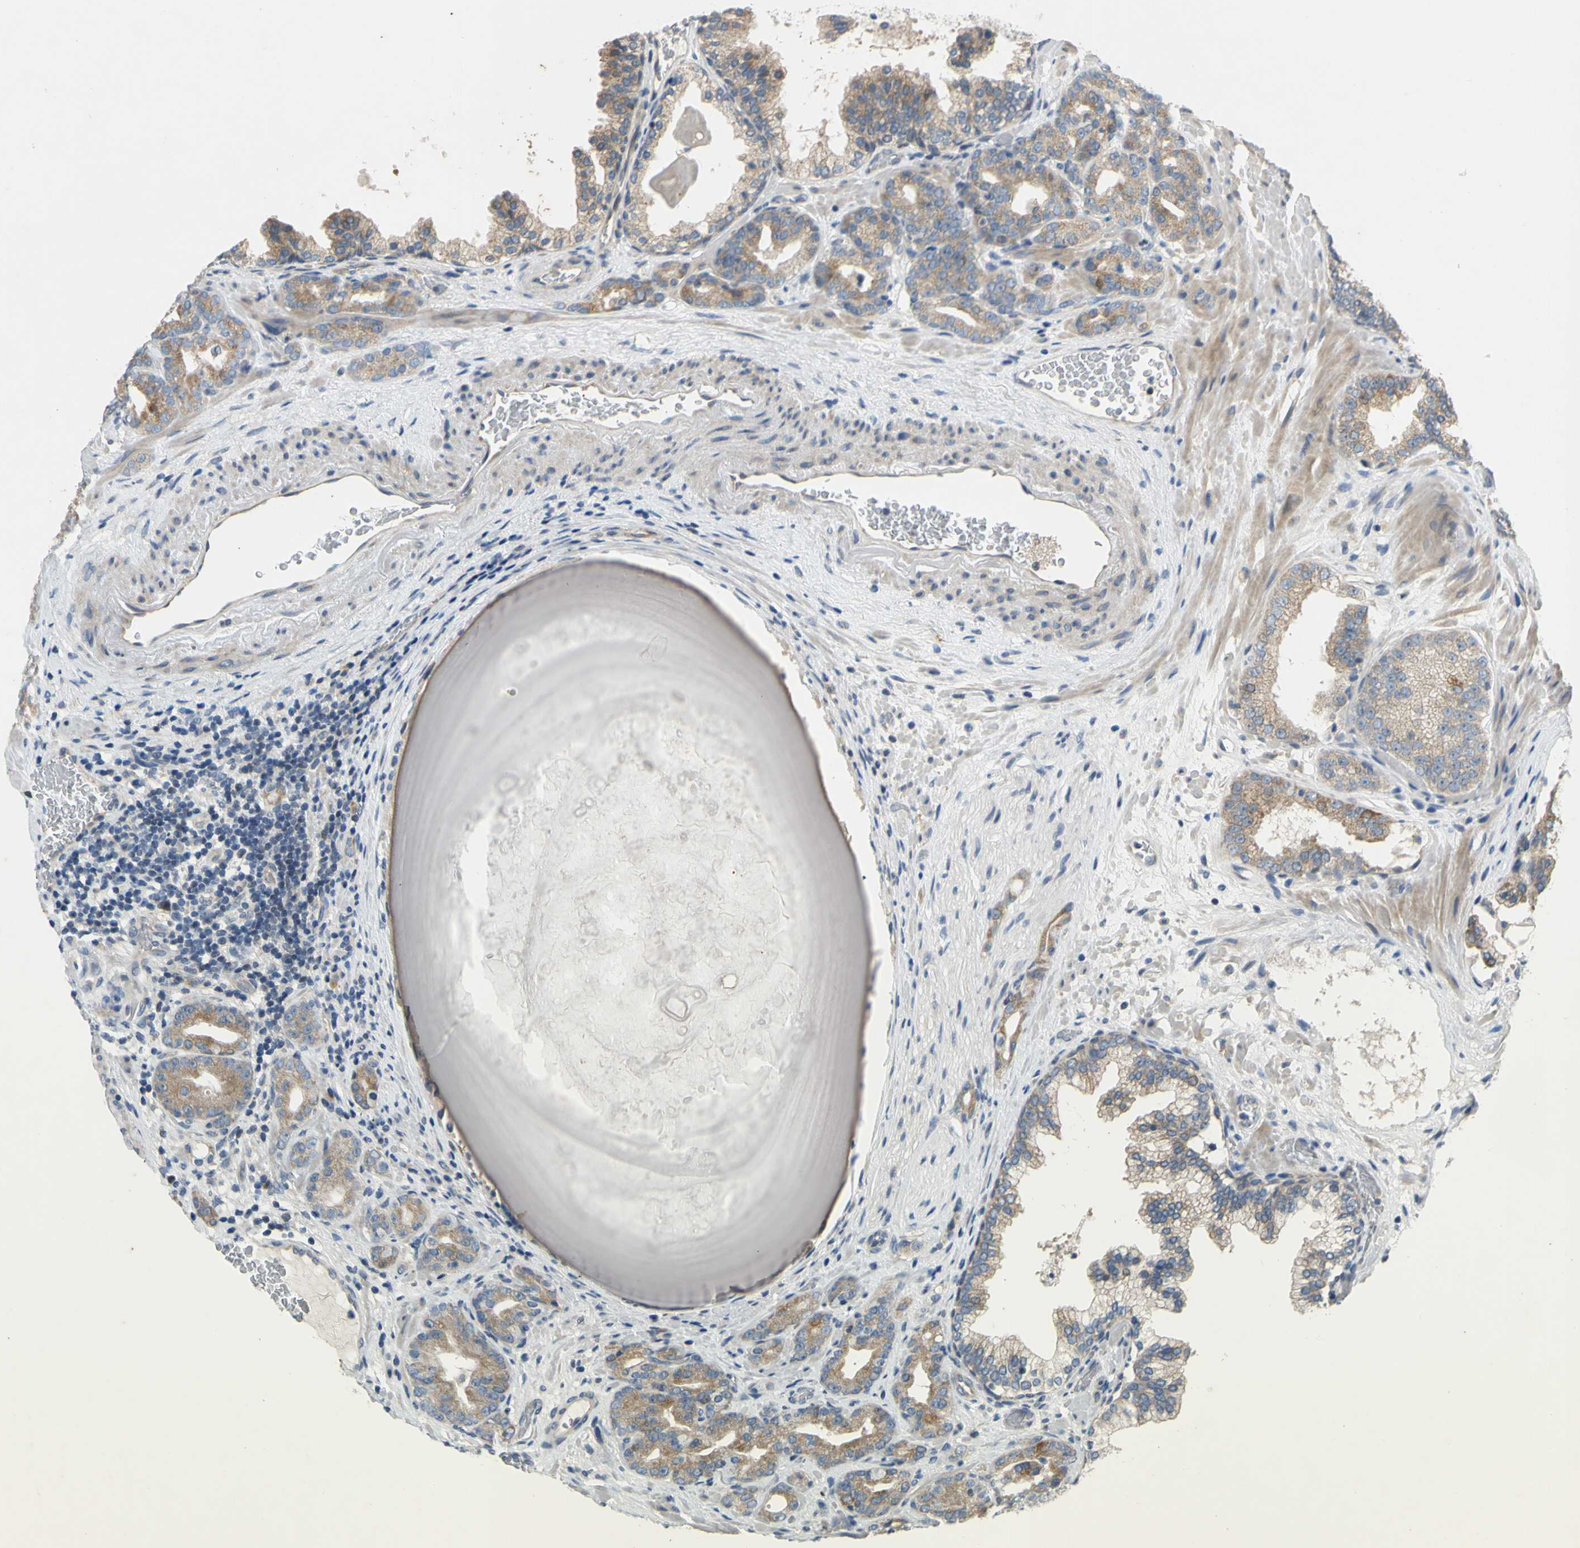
{"staining": {"intensity": "moderate", "quantity": ">75%", "location": "cytoplasmic/membranous"}, "tissue": "prostate cancer", "cell_type": "Tumor cells", "image_type": "cancer", "snomed": [{"axis": "morphology", "description": "Adenocarcinoma, Low grade"}, {"axis": "topography", "description": "Prostate"}], "caption": "DAB (3,3'-diaminobenzidine) immunohistochemical staining of human prostate low-grade adenocarcinoma shows moderate cytoplasmic/membranous protein expression in approximately >75% of tumor cells.", "gene": "CCNB2", "patient": {"sex": "male", "age": 63}}